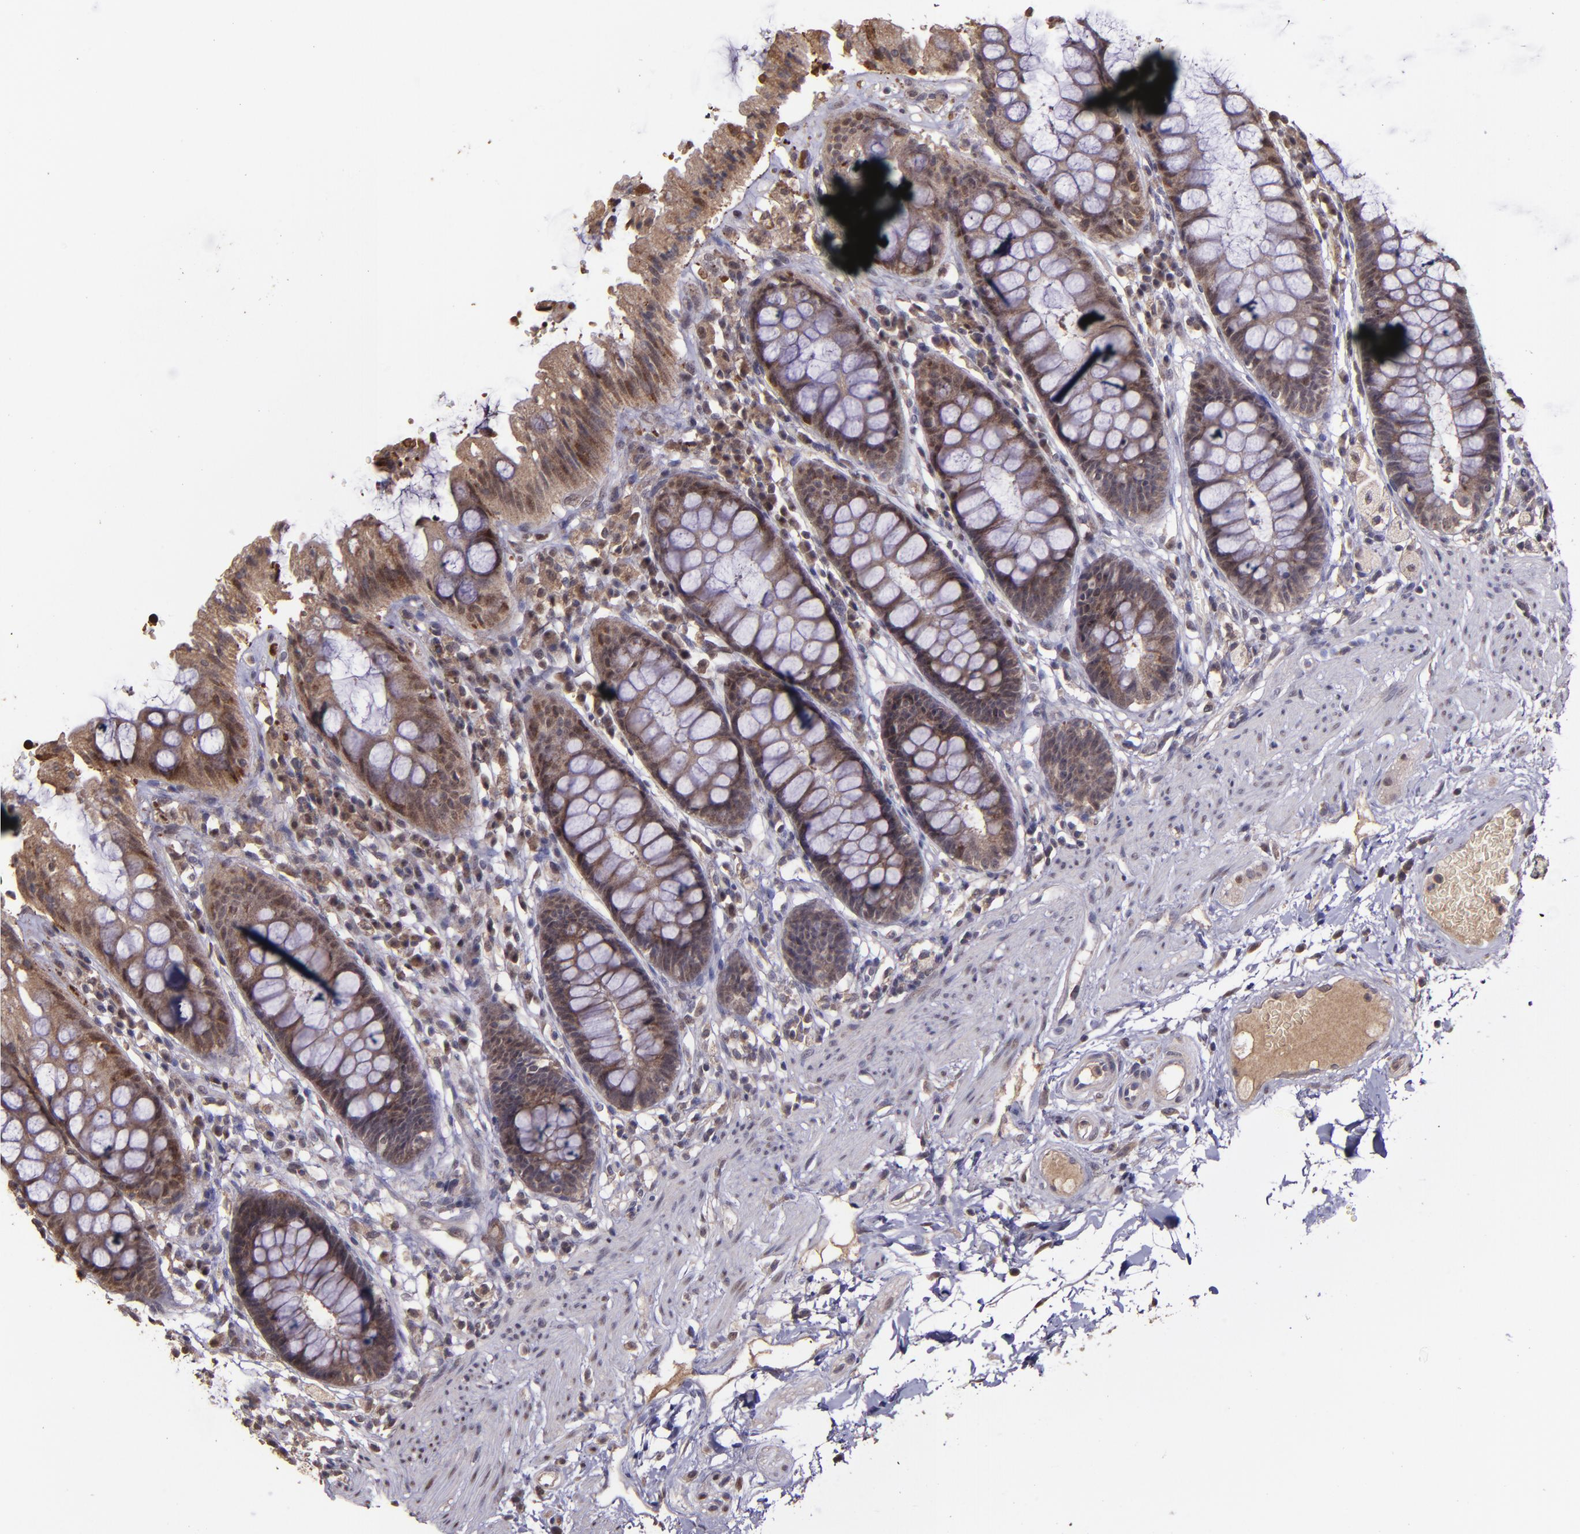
{"staining": {"intensity": "moderate", "quantity": "25%-75%", "location": "cytoplasmic/membranous,nuclear"}, "tissue": "rectum", "cell_type": "Glandular cells", "image_type": "normal", "snomed": [{"axis": "morphology", "description": "Normal tissue, NOS"}, {"axis": "topography", "description": "Rectum"}], "caption": "The immunohistochemical stain labels moderate cytoplasmic/membranous,nuclear positivity in glandular cells of unremarkable rectum. Nuclei are stained in blue.", "gene": "SERPINF2", "patient": {"sex": "female", "age": 46}}